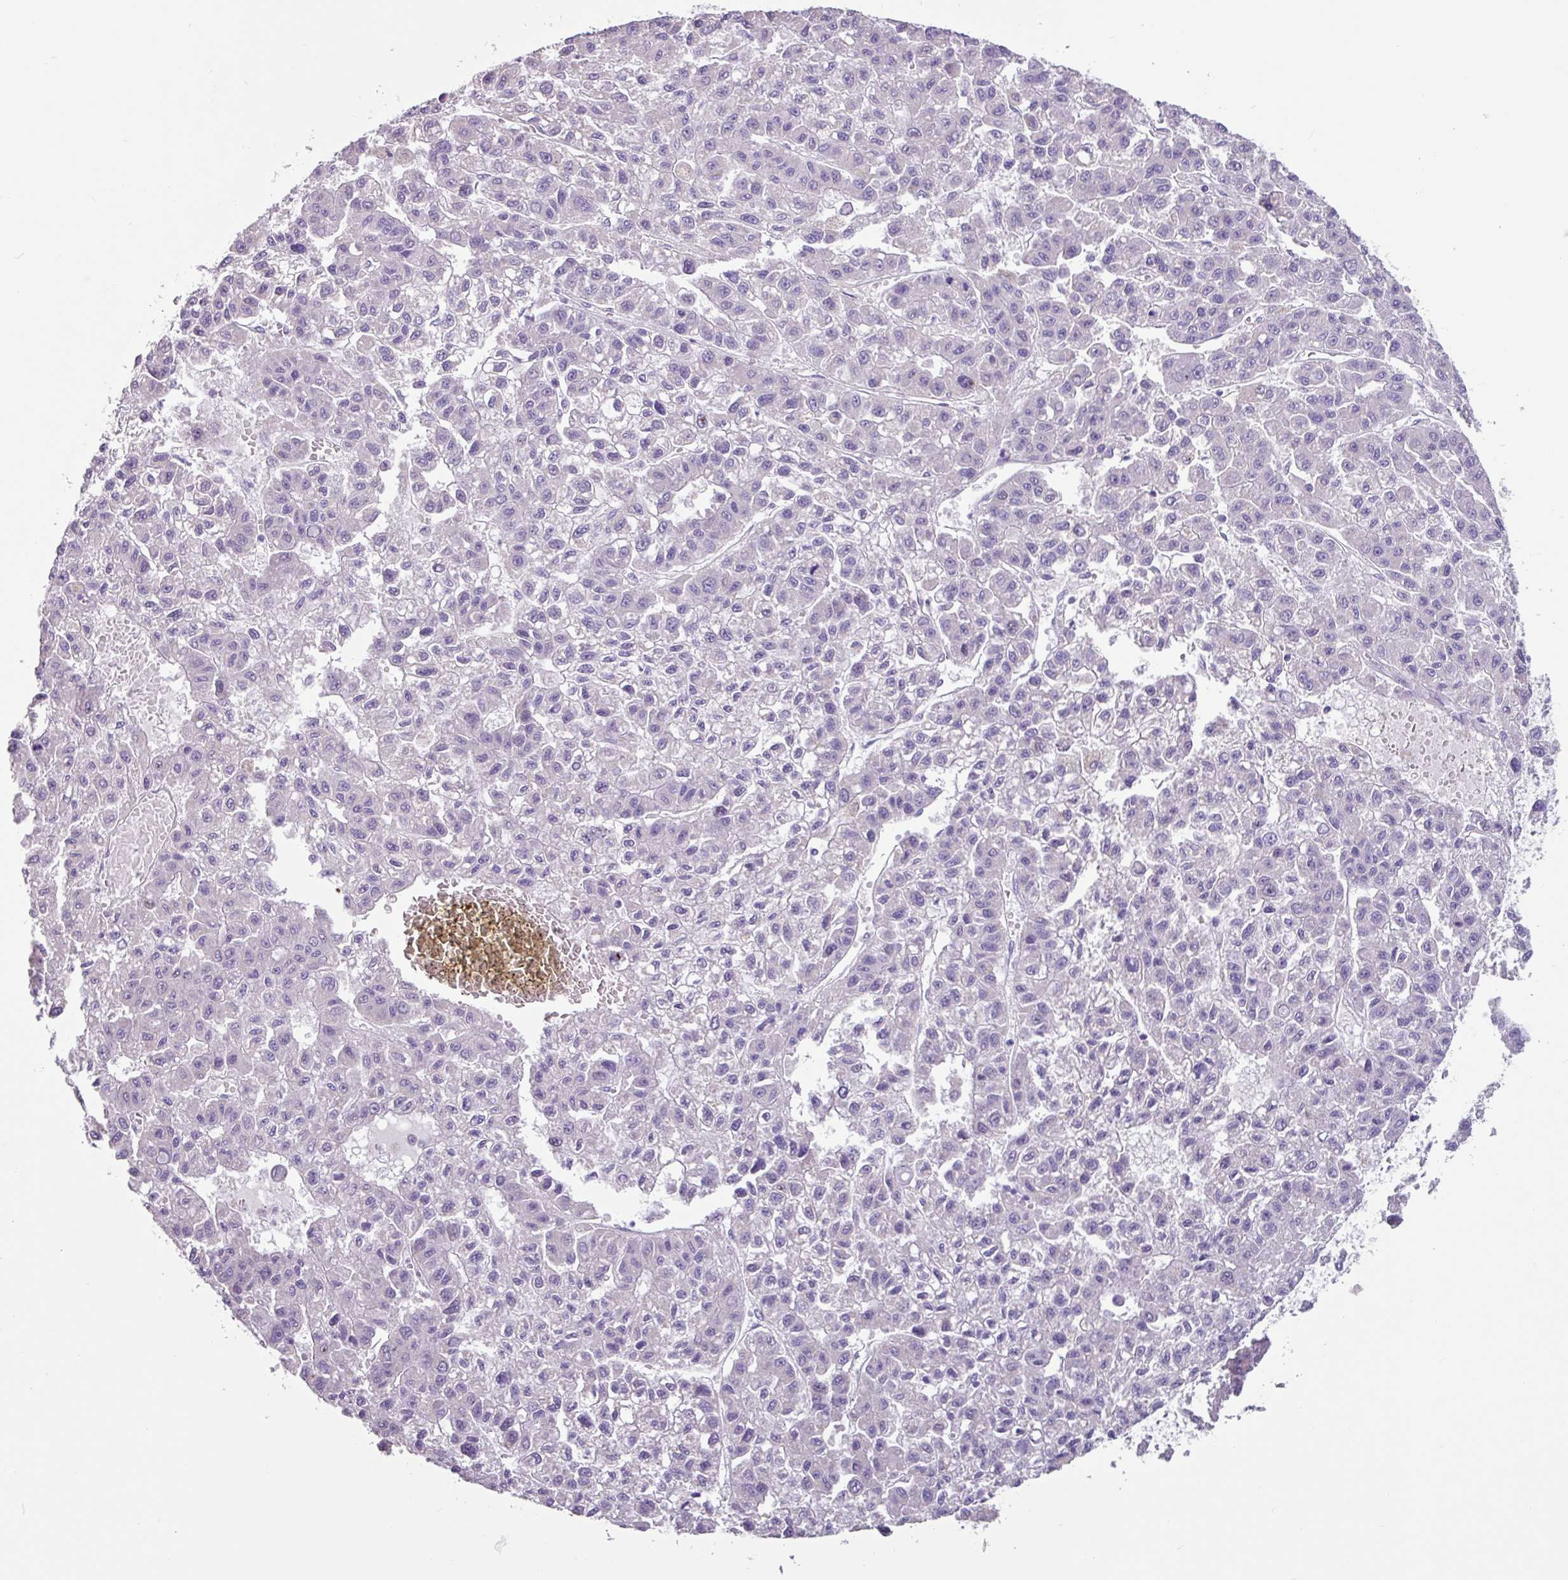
{"staining": {"intensity": "negative", "quantity": "none", "location": "none"}, "tissue": "liver cancer", "cell_type": "Tumor cells", "image_type": "cancer", "snomed": [{"axis": "morphology", "description": "Carcinoma, Hepatocellular, NOS"}, {"axis": "topography", "description": "Liver"}], "caption": "The image exhibits no significant positivity in tumor cells of hepatocellular carcinoma (liver). (Brightfield microscopy of DAB immunohistochemistry (IHC) at high magnification).", "gene": "OTX1", "patient": {"sex": "male", "age": 70}}